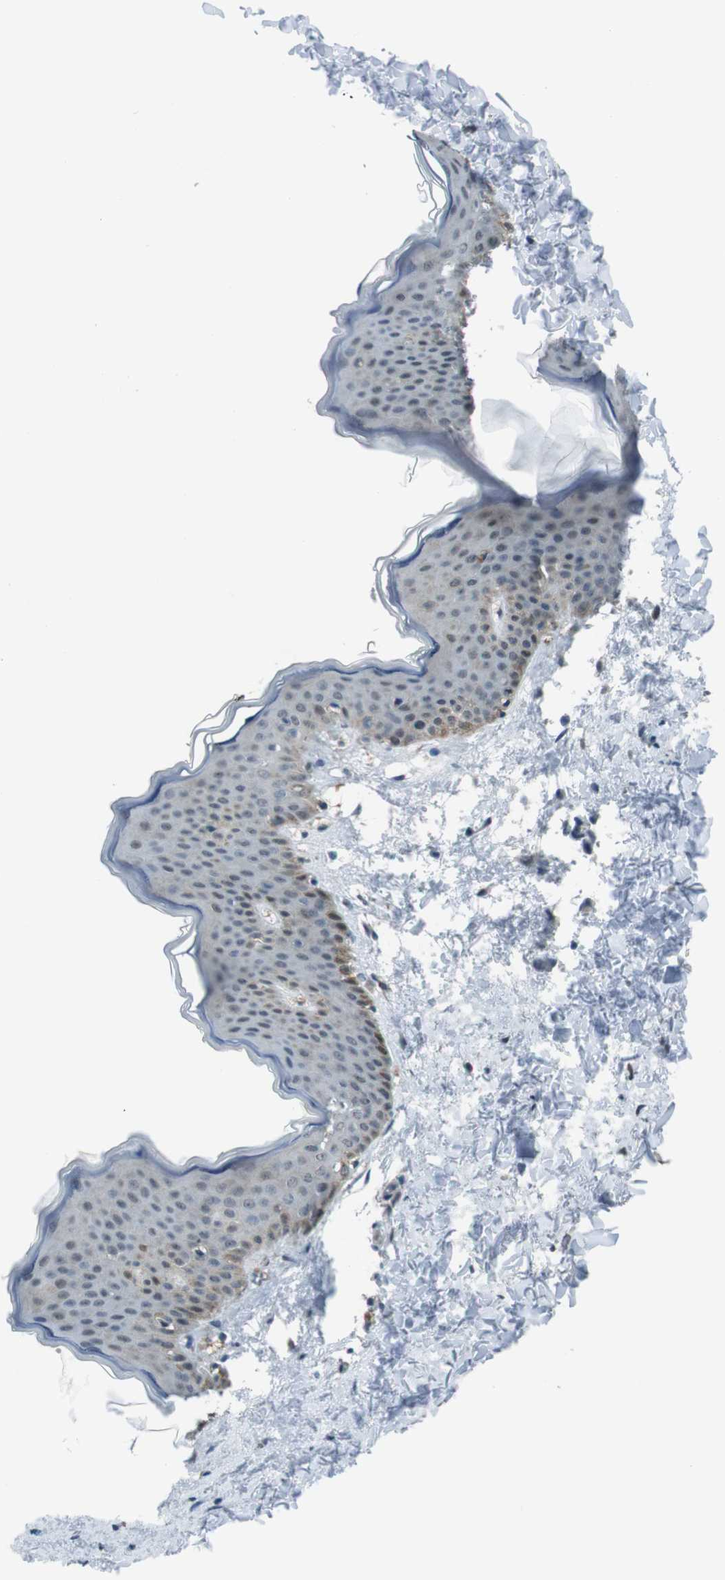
{"staining": {"intensity": "negative", "quantity": "none", "location": "none"}, "tissue": "skin", "cell_type": "Fibroblasts", "image_type": "normal", "snomed": [{"axis": "morphology", "description": "Normal tissue, NOS"}, {"axis": "topography", "description": "Skin"}], "caption": "This photomicrograph is of unremarkable skin stained with IHC to label a protein in brown with the nuclei are counter-stained blue. There is no expression in fibroblasts. The staining was performed using DAB to visualize the protein expression in brown, while the nuclei were stained in blue with hematoxylin (Magnification: 20x).", "gene": "LRP5", "patient": {"sex": "female", "age": 17}}